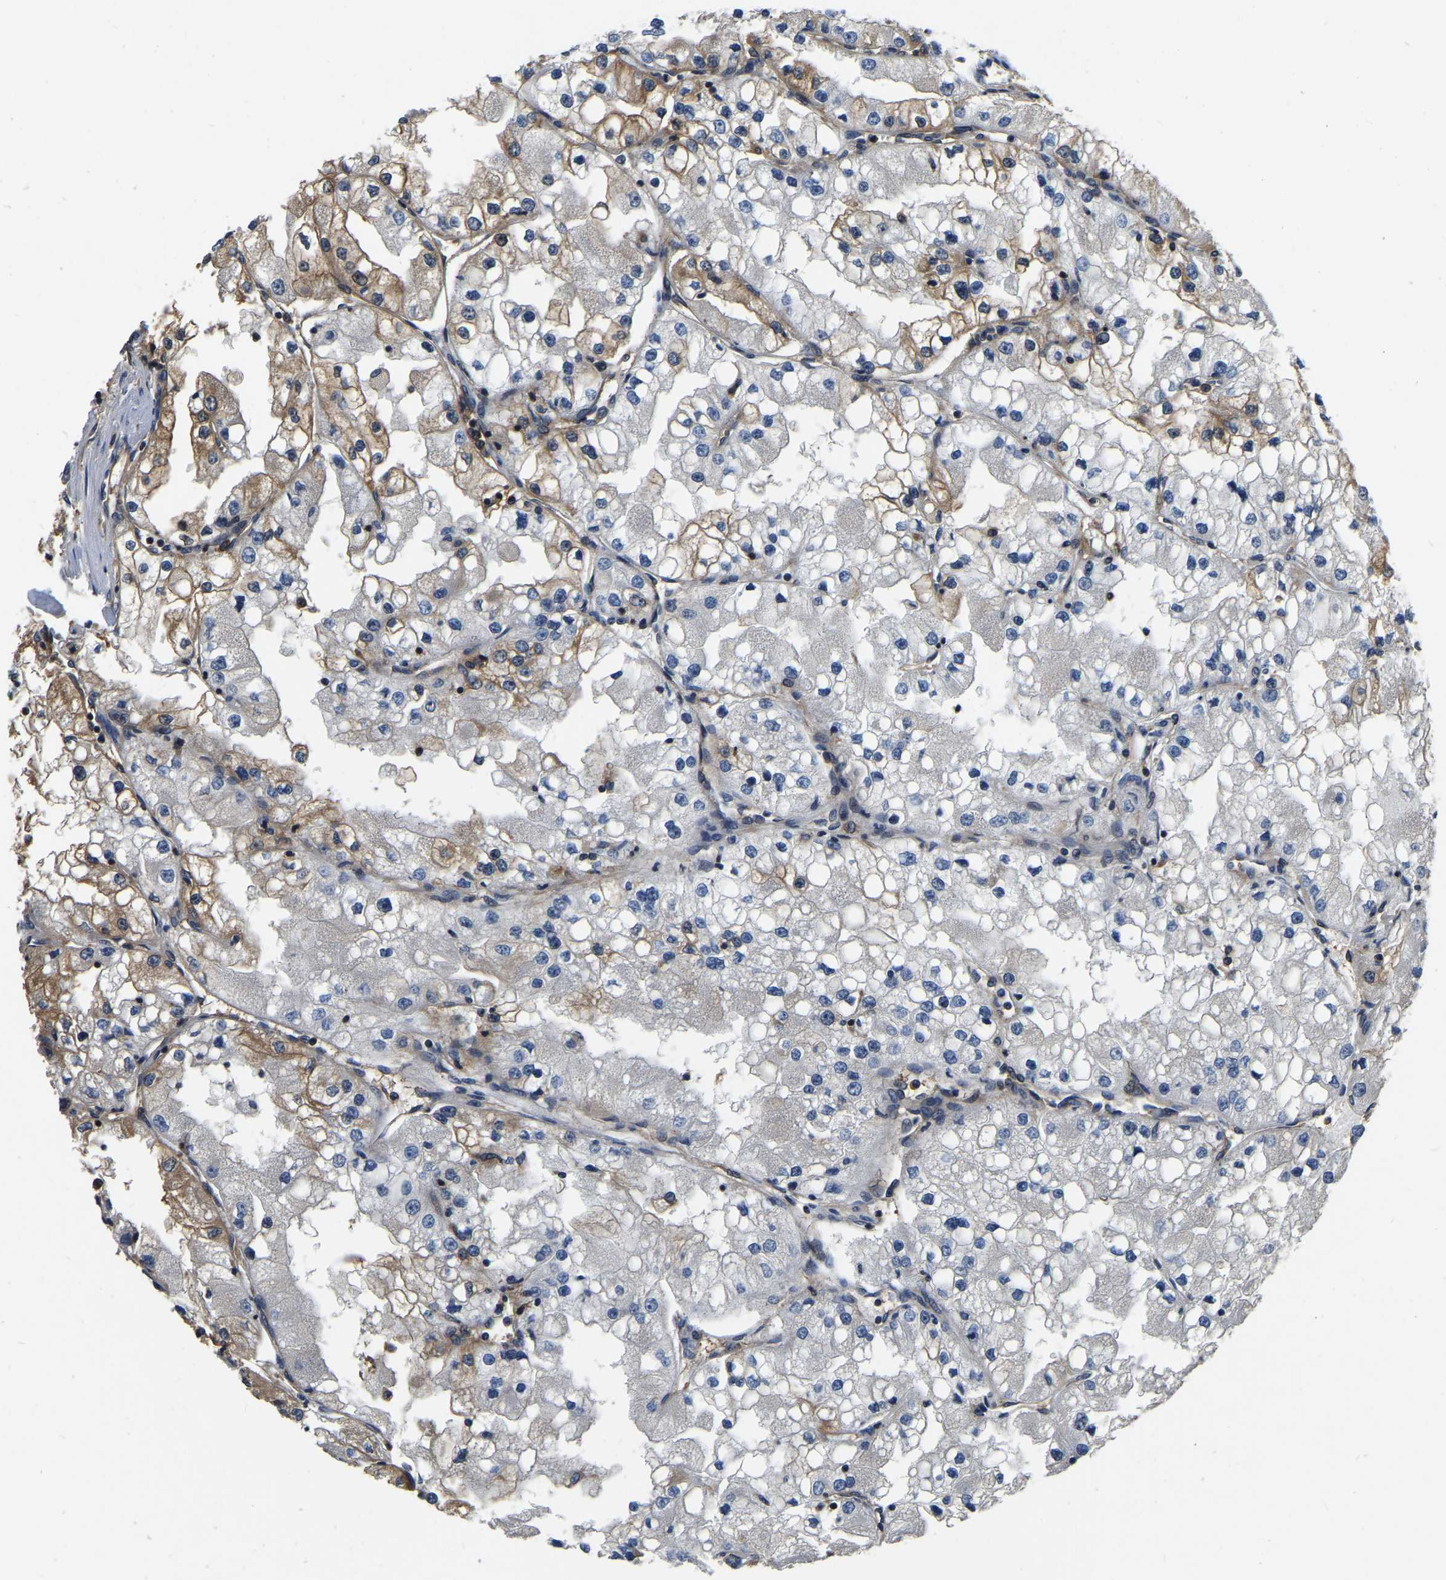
{"staining": {"intensity": "moderate", "quantity": "25%-75%", "location": "cytoplasmic/membranous"}, "tissue": "renal cancer", "cell_type": "Tumor cells", "image_type": "cancer", "snomed": [{"axis": "morphology", "description": "Adenocarcinoma, NOS"}, {"axis": "topography", "description": "Kidney"}], "caption": "There is medium levels of moderate cytoplasmic/membranous expression in tumor cells of adenocarcinoma (renal), as demonstrated by immunohistochemical staining (brown color).", "gene": "GARS1", "patient": {"sex": "male", "age": 68}}